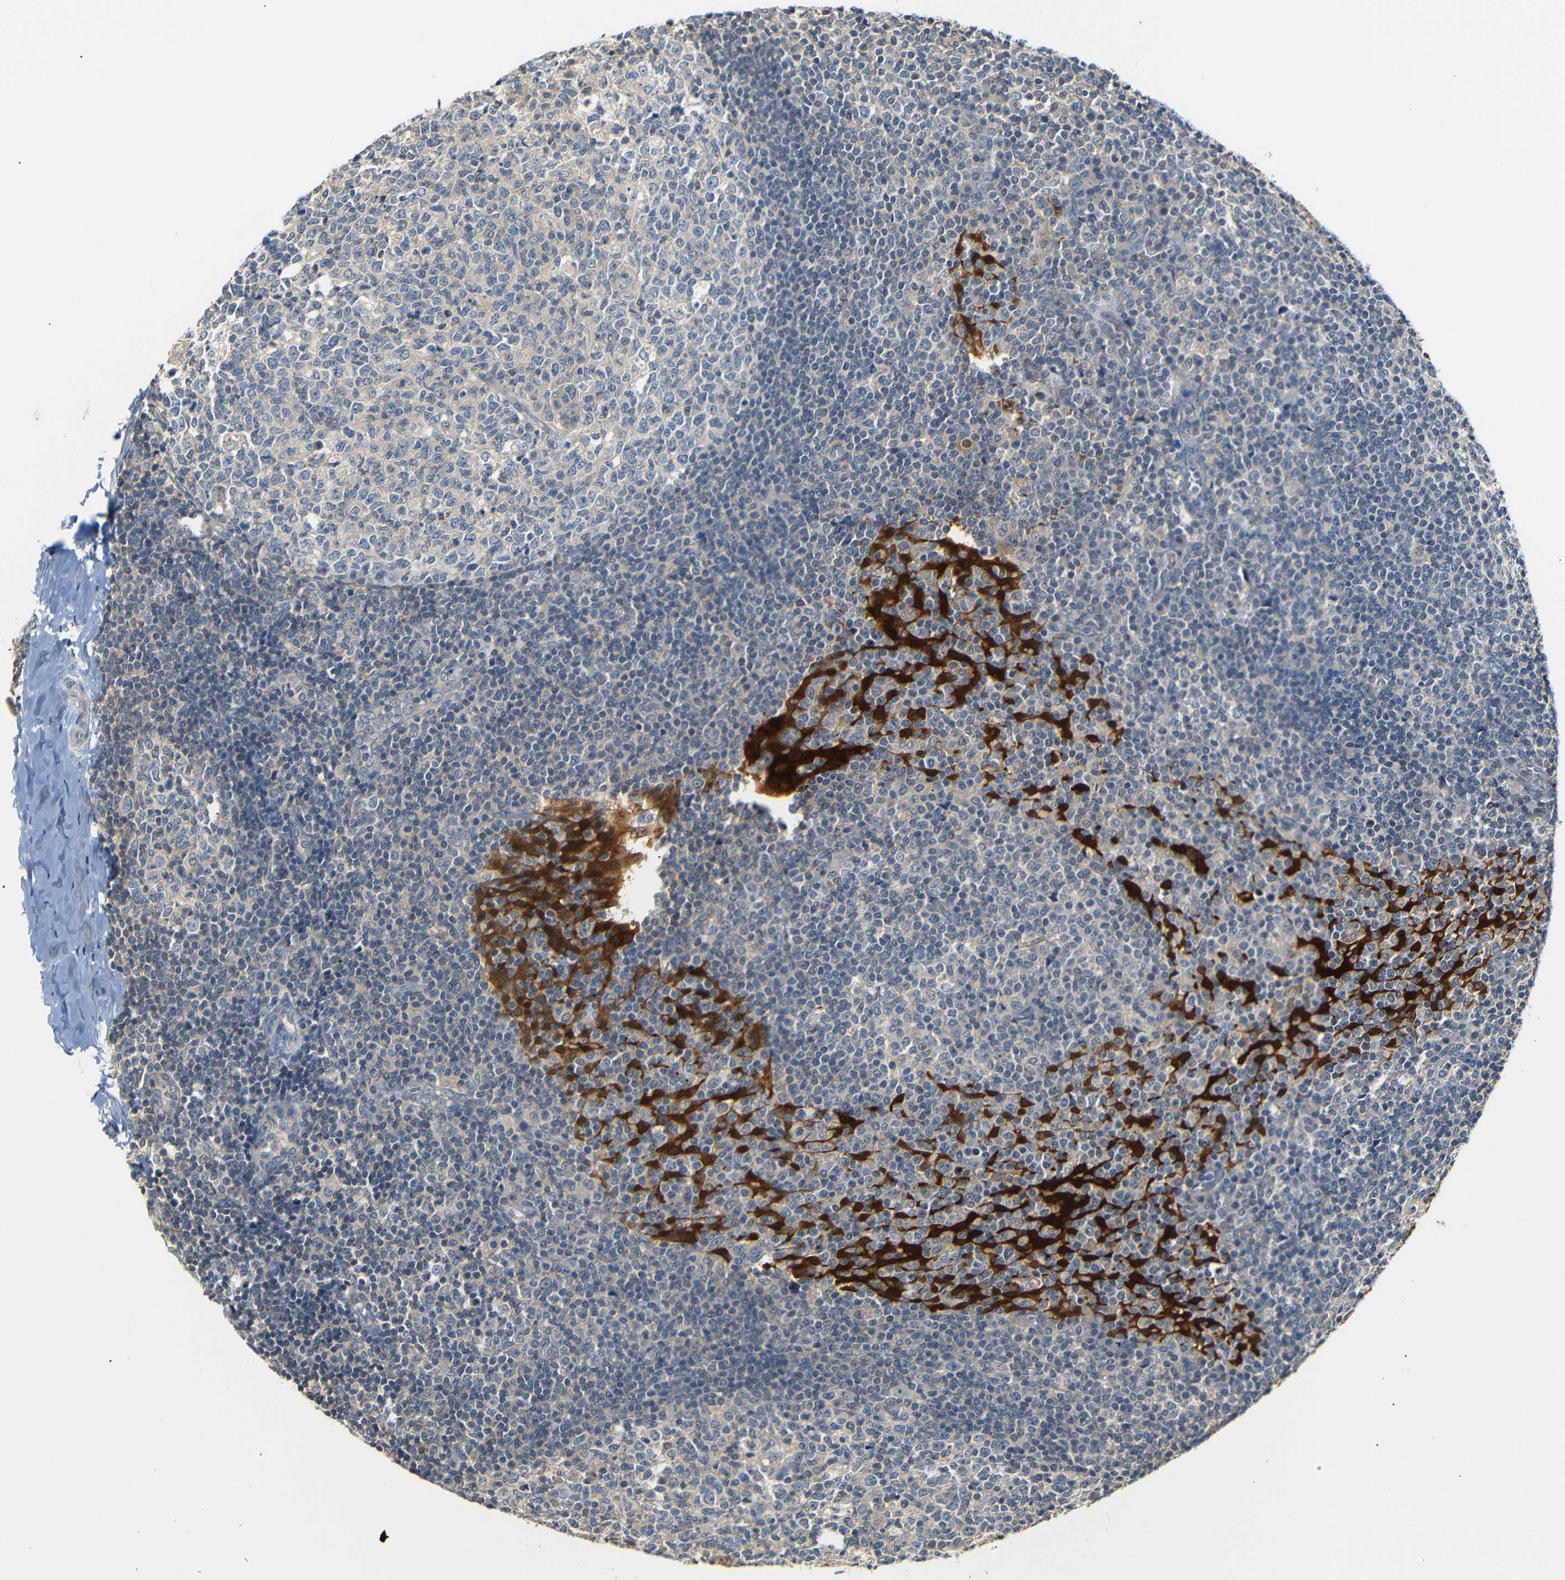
{"staining": {"intensity": "negative", "quantity": "none", "location": "none"}, "tissue": "tonsil", "cell_type": "Germinal center cells", "image_type": "normal", "snomed": [{"axis": "morphology", "description": "Normal tissue, NOS"}, {"axis": "topography", "description": "Tonsil"}], "caption": "This is an immunohistochemistry photomicrograph of normal human tonsil. There is no expression in germinal center cells.", "gene": "SFN", "patient": {"sex": "female", "age": 19}}